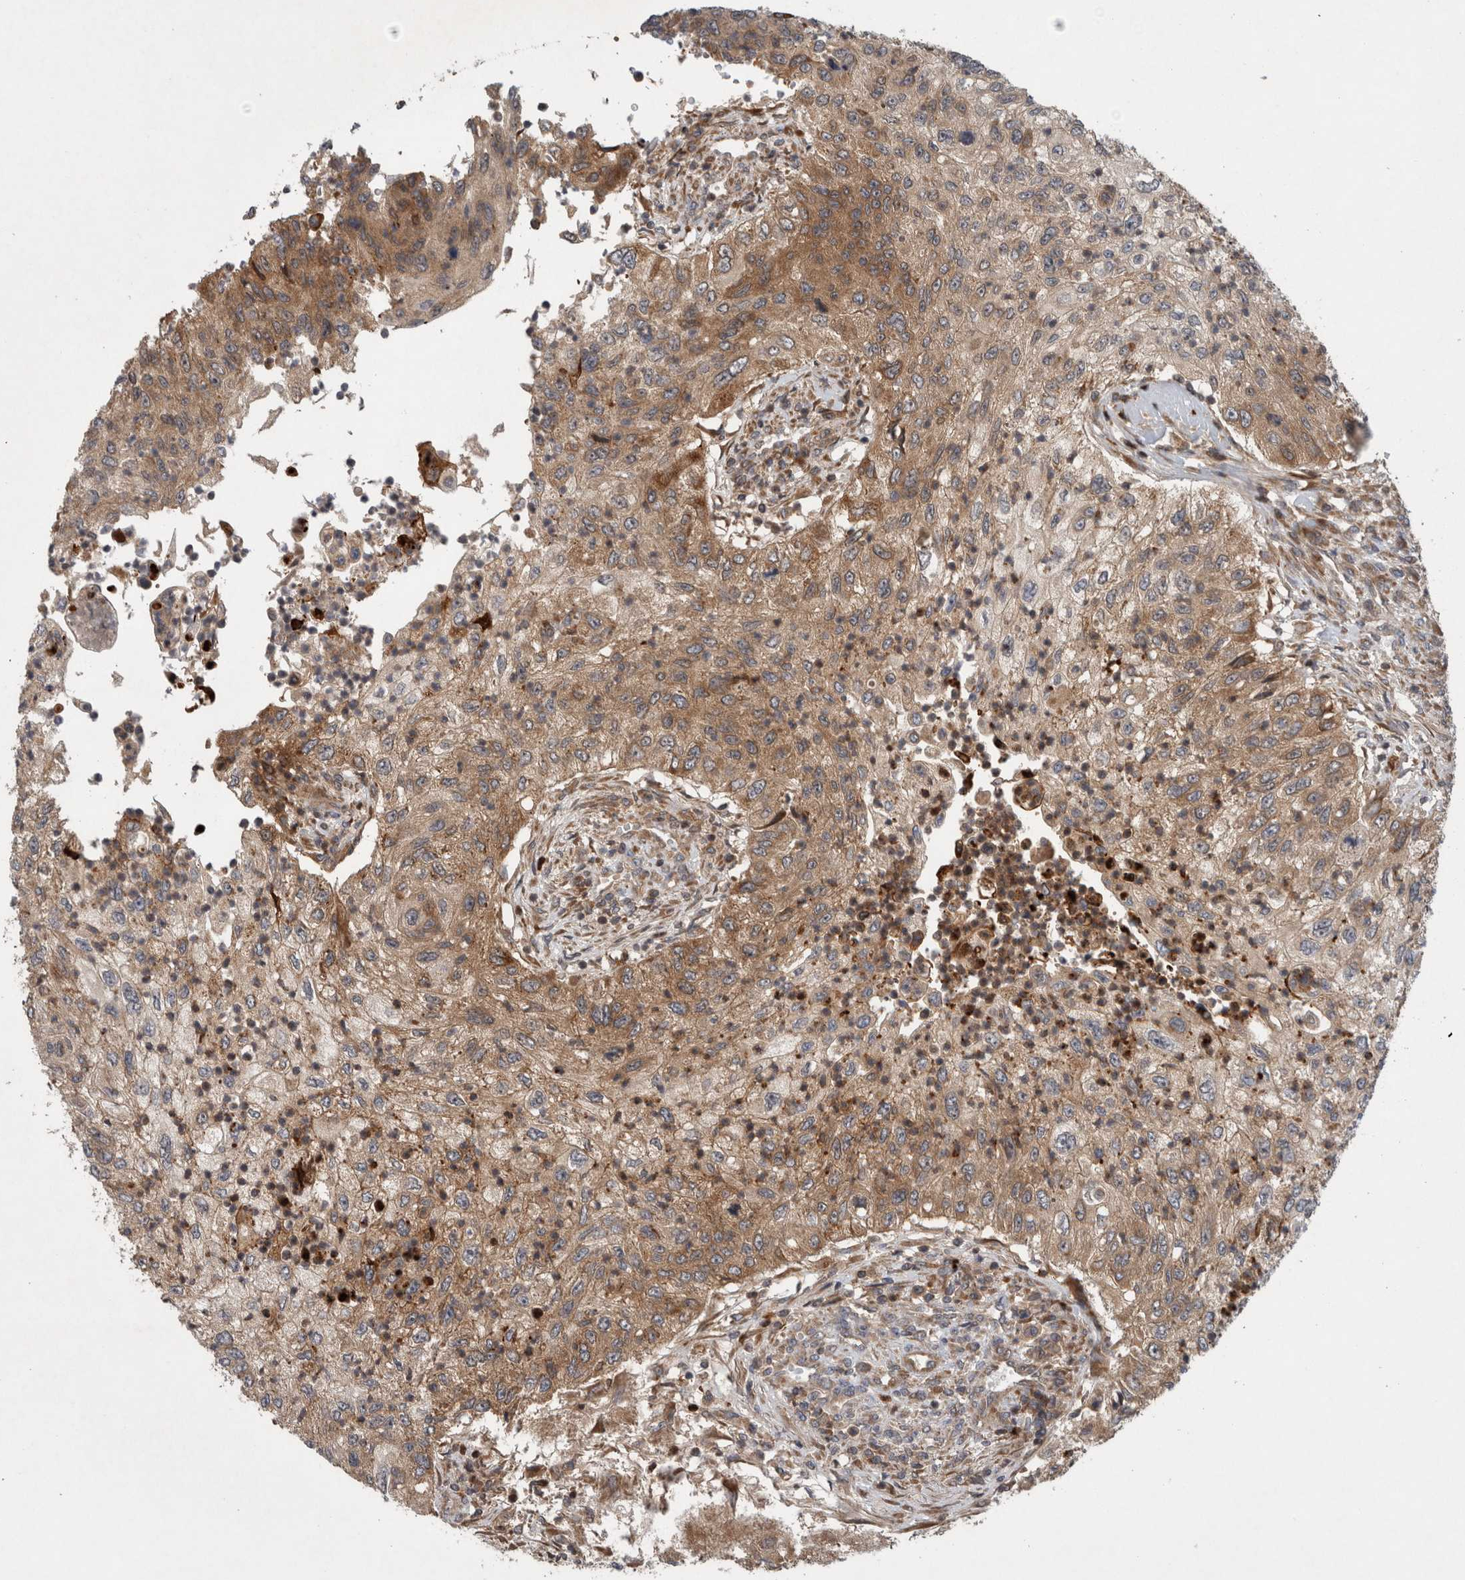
{"staining": {"intensity": "moderate", "quantity": ">75%", "location": "cytoplasmic/membranous"}, "tissue": "urothelial cancer", "cell_type": "Tumor cells", "image_type": "cancer", "snomed": [{"axis": "morphology", "description": "Urothelial carcinoma, High grade"}, {"axis": "topography", "description": "Urinary bladder"}], "caption": "A medium amount of moderate cytoplasmic/membranous expression is identified in about >75% of tumor cells in urothelial cancer tissue. Nuclei are stained in blue.", "gene": "PDCD2", "patient": {"sex": "female", "age": 60}}